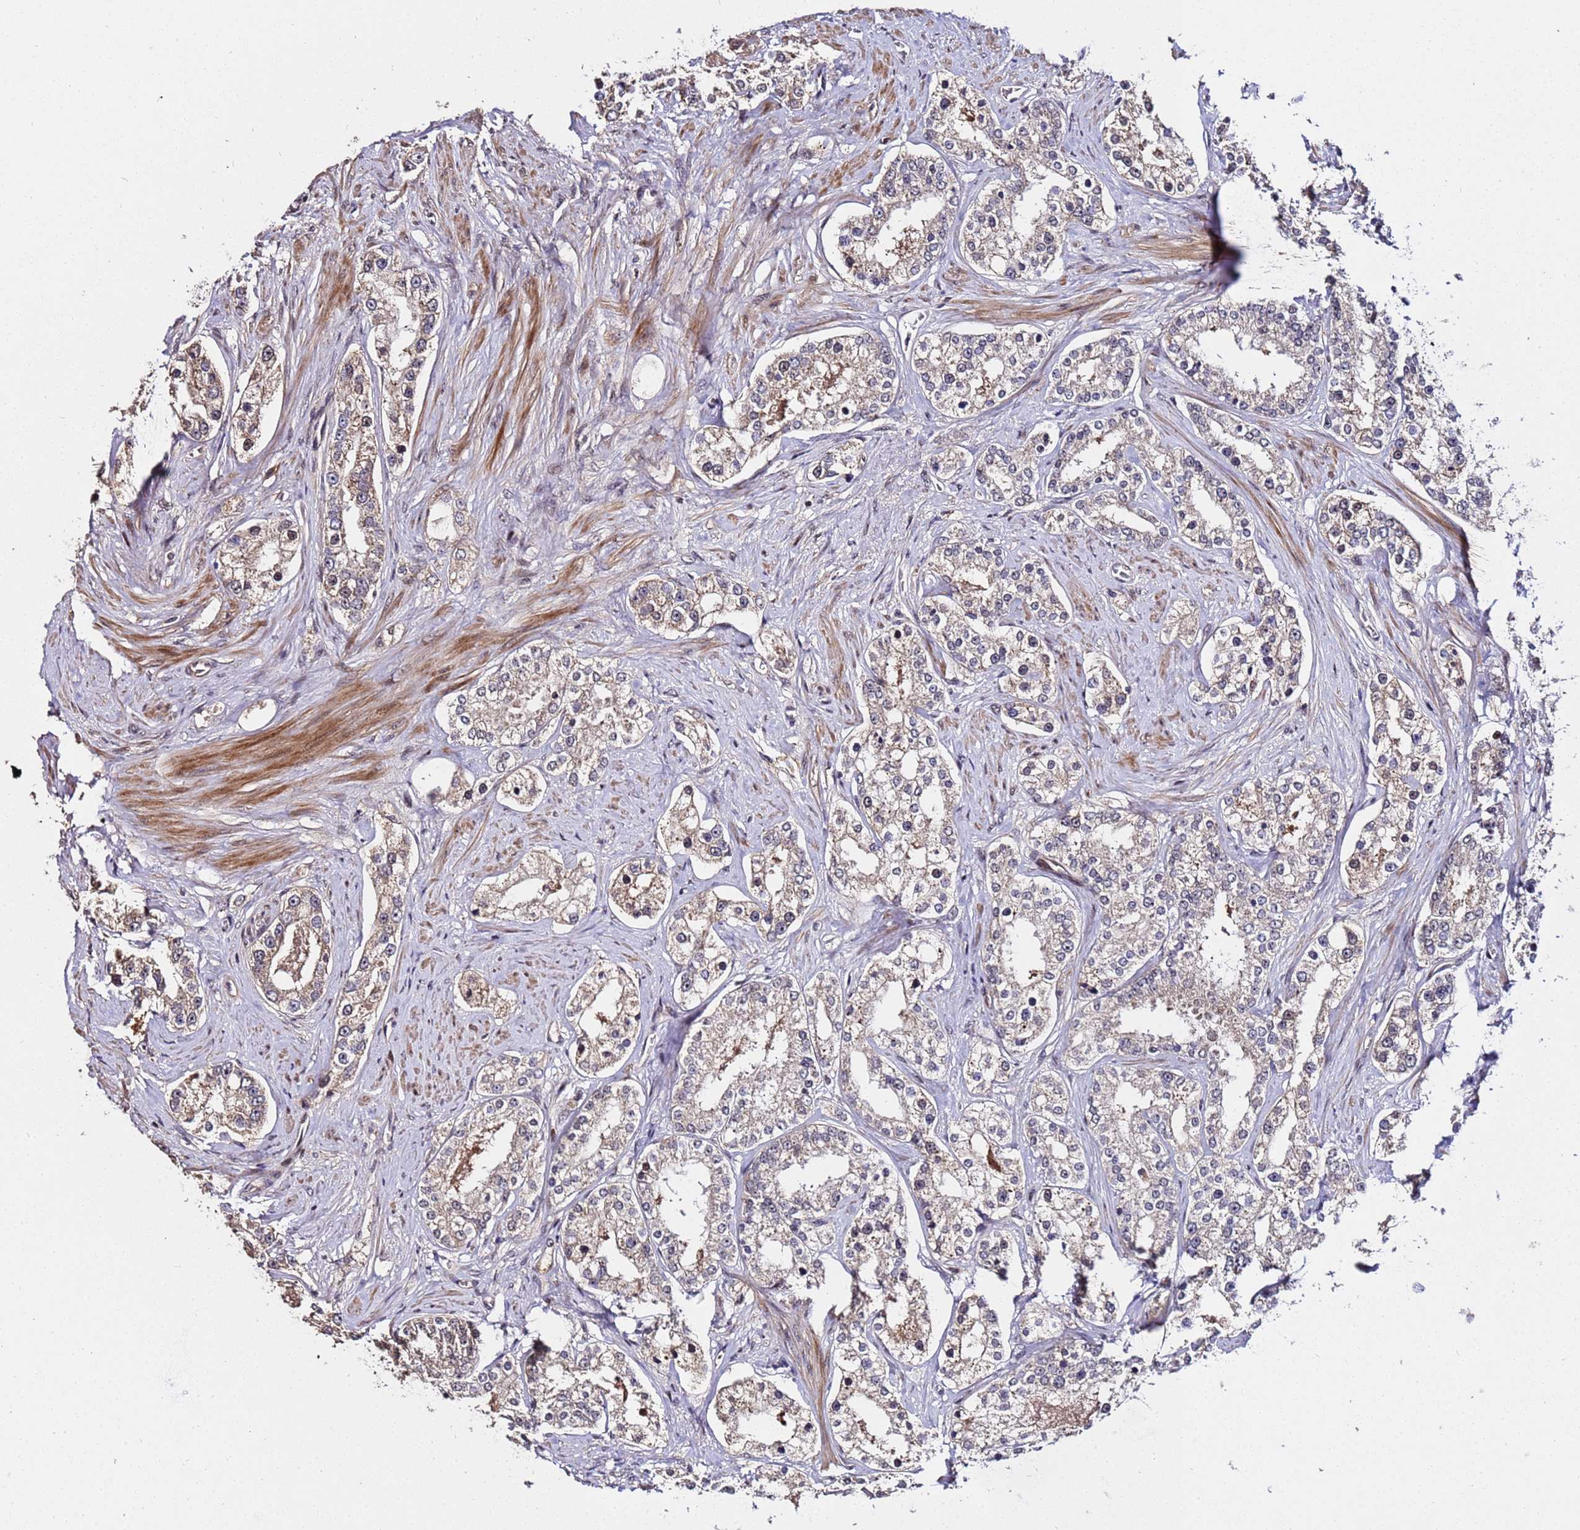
{"staining": {"intensity": "weak", "quantity": "<25%", "location": "cytoplasmic/membranous"}, "tissue": "prostate cancer", "cell_type": "Tumor cells", "image_type": "cancer", "snomed": [{"axis": "morphology", "description": "Normal tissue, NOS"}, {"axis": "morphology", "description": "Adenocarcinoma, High grade"}, {"axis": "topography", "description": "Prostate"}], "caption": "Tumor cells show no significant protein staining in prostate cancer (high-grade adenocarcinoma).", "gene": "WNK4", "patient": {"sex": "male", "age": 83}}